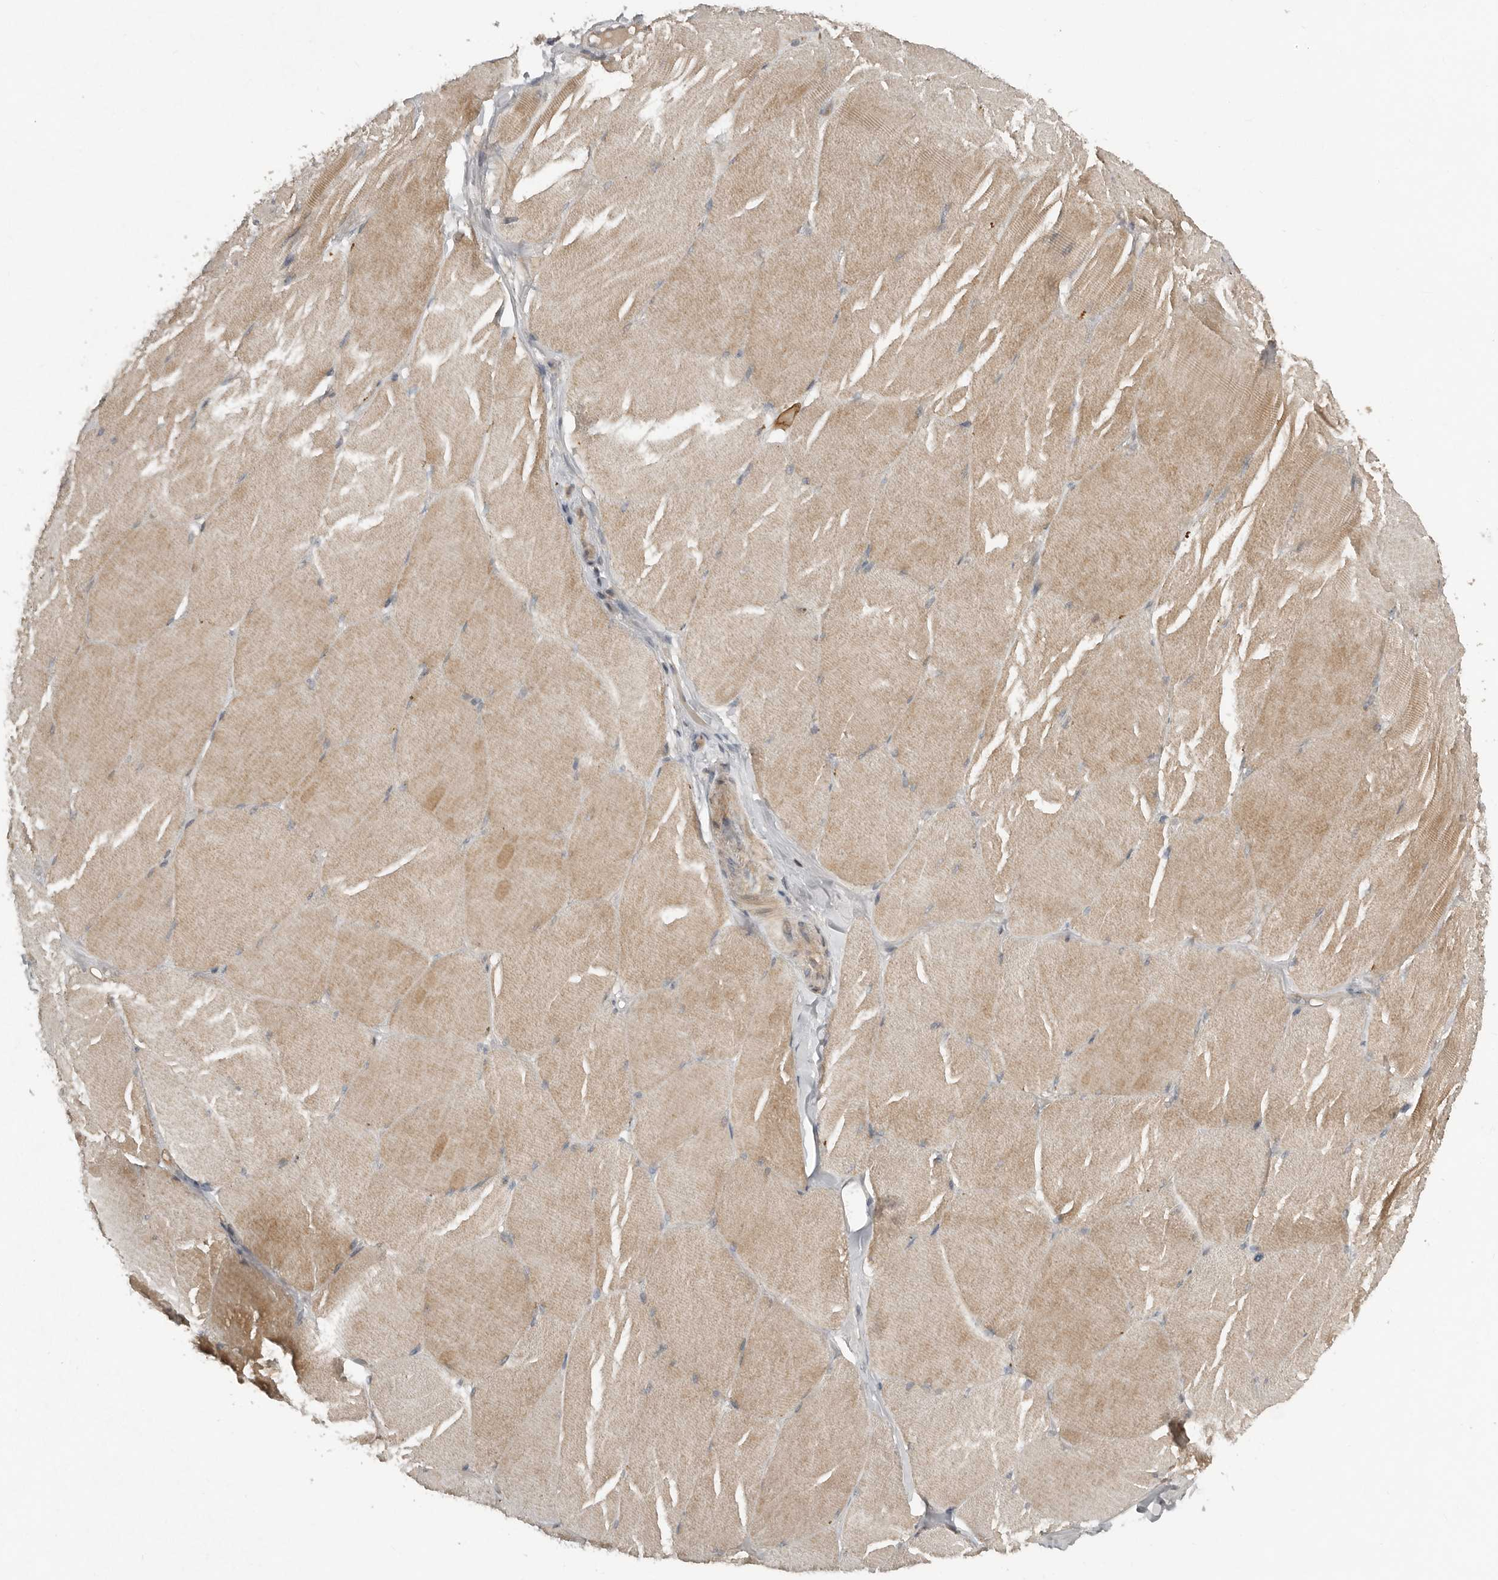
{"staining": {"intensity": "weak", "quantity": ">75%", "location": "cytoplasmic/membranous"}, "tissue": "skeletal muscle", "cell_type": "Myocytes", "image_type": "normal", "snomed": [{"axis": "morphology", "description": "Normal tissue, NOS"}, {"axis": "topography", "description": "Skin"}, {"axis": "topography", "description": "Skeletal muscle"}], "caption": "Weak cytoplasmic/membranous protein staining is appreciated in approximately >75% of myocytes in skeletal muscle.", "gene": "TEAD3", "patient": {"sex": "male", "age": 83}}